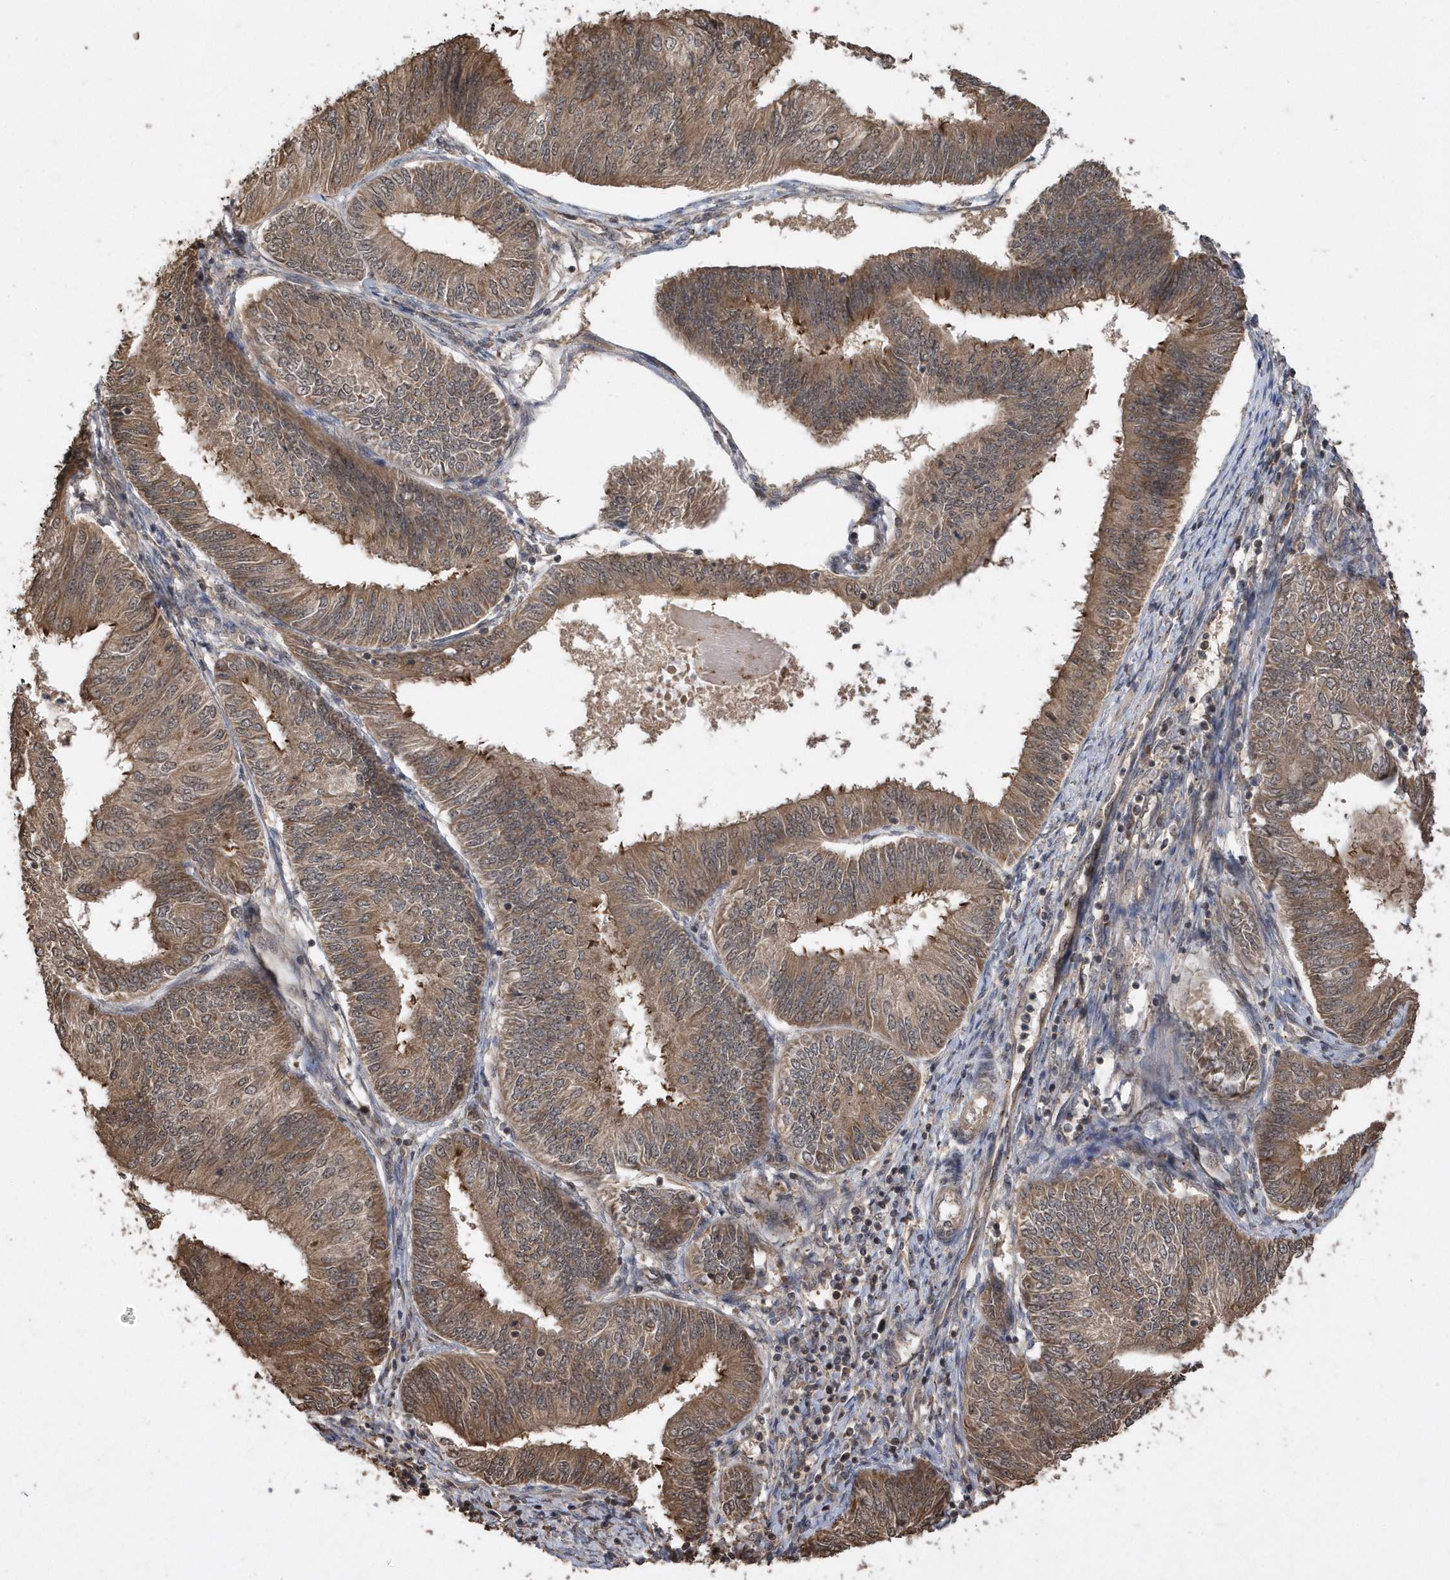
{"staining": {"intensity": "moderate", "quantity": ">75%", "location": "cytoplasmic/membranous"}, "tissue": "endometrial cancer", "cell_type": "Tumor cells", "image_type": "cancer", "snomed": [{"axis": "morphology", "description": "Adenocarcinoma, NOS"}, {"axis": "topography", "description": "Endometrium"}], "caption": "Endometrial adenocarcinoma stained with a brown dye reveals moderate cytoplasmic/membranous positive staining in approximately >75% of tumor cells.", "gene": "WASHC5", "patient": {"sex": "female", "age": 58}}